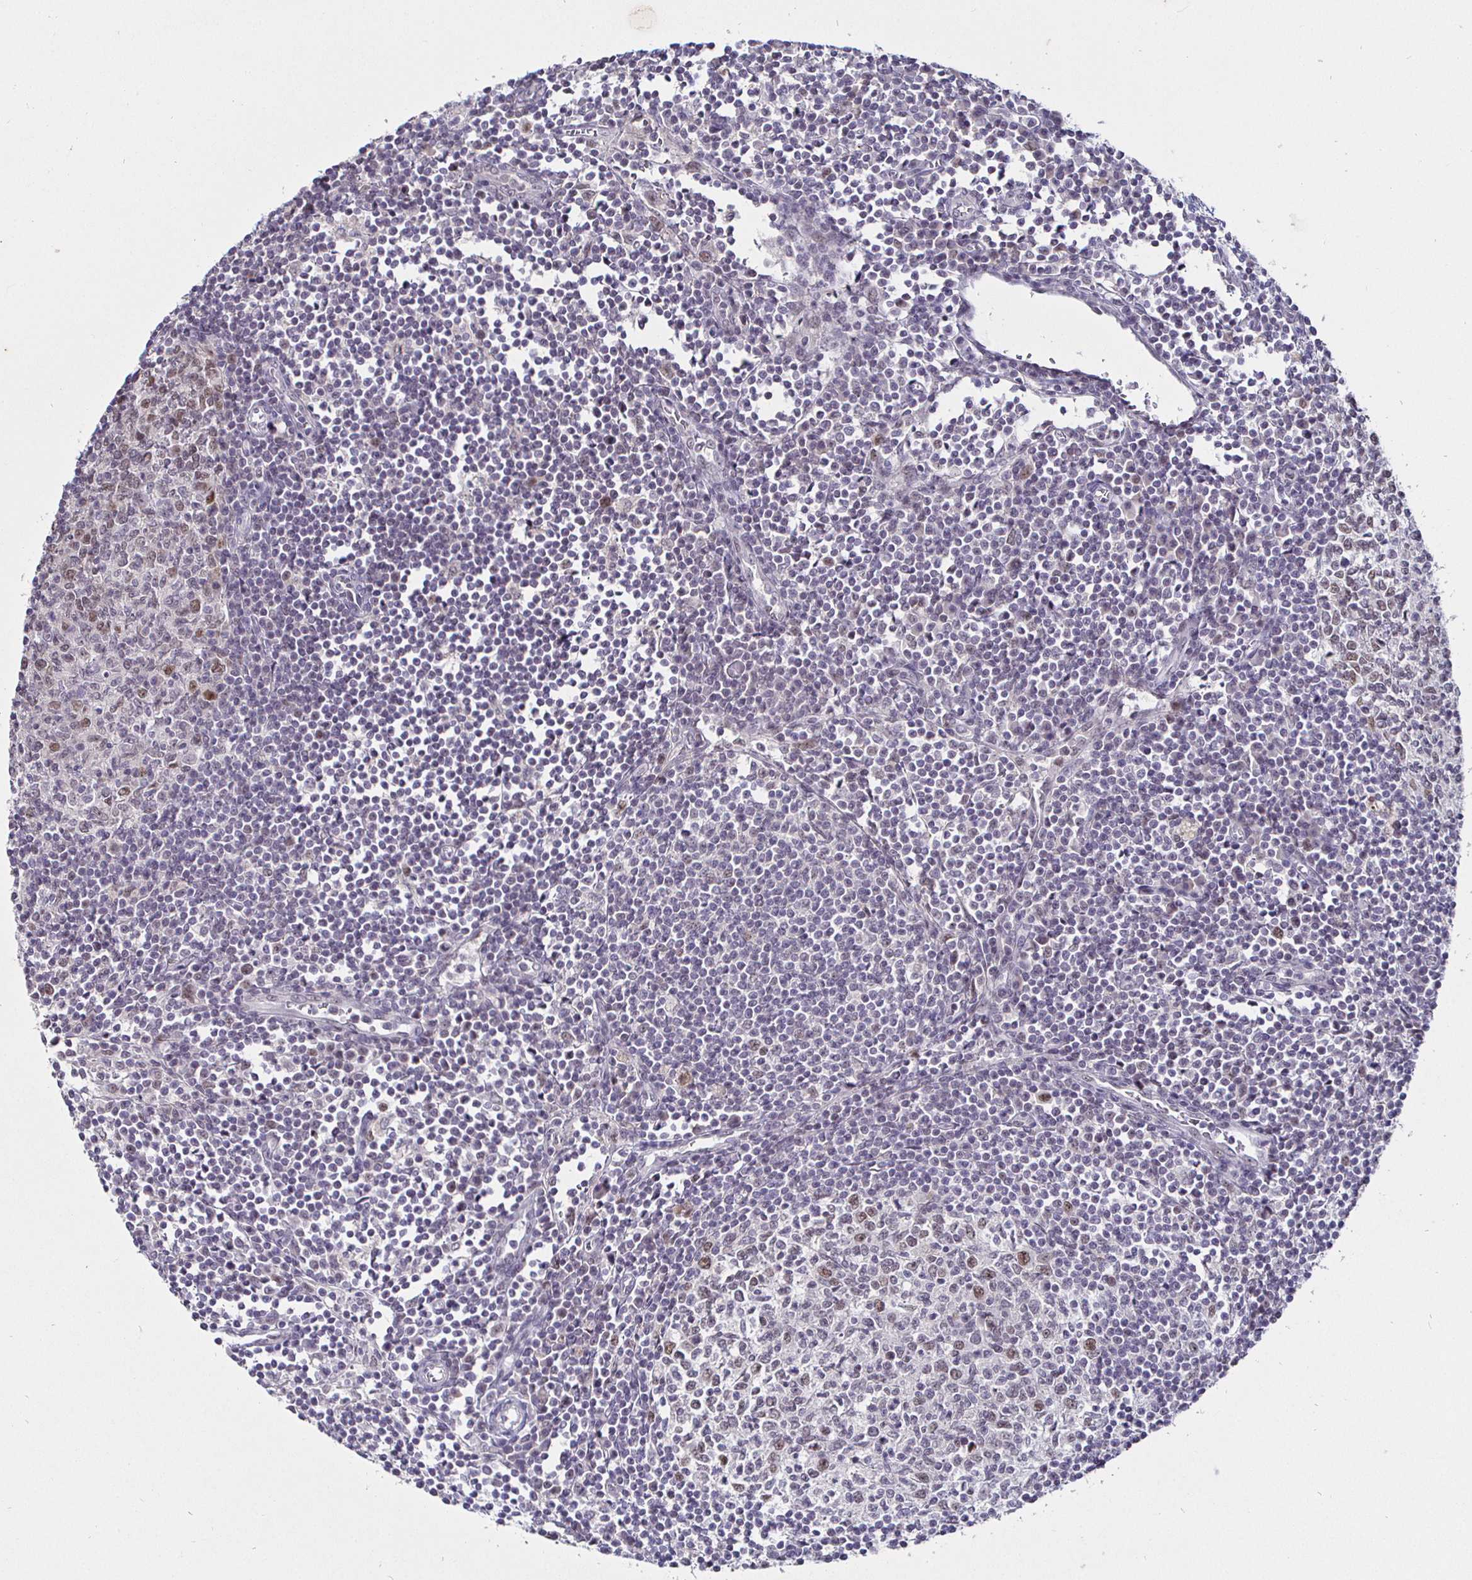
{"staining": {"intensity": "moderate", "quantity": "<25%", "location": "nuclear"}, "tissue": "lymph node", "cell_type": "Germinal center cells", "image_type": "normal", "snomed": [{"axis": "morphology", "description": "Normal tissue, NOS"}, {"axis": "topography", "description": "Lymph node"}], "caption": "This image shows immunohistochemistry staining of normal lymph node, with low moderate nuclear expression in about <25% of germinal center cells.", "gene": "MLH1", "patient": {"sex": "male", "age": 67}}